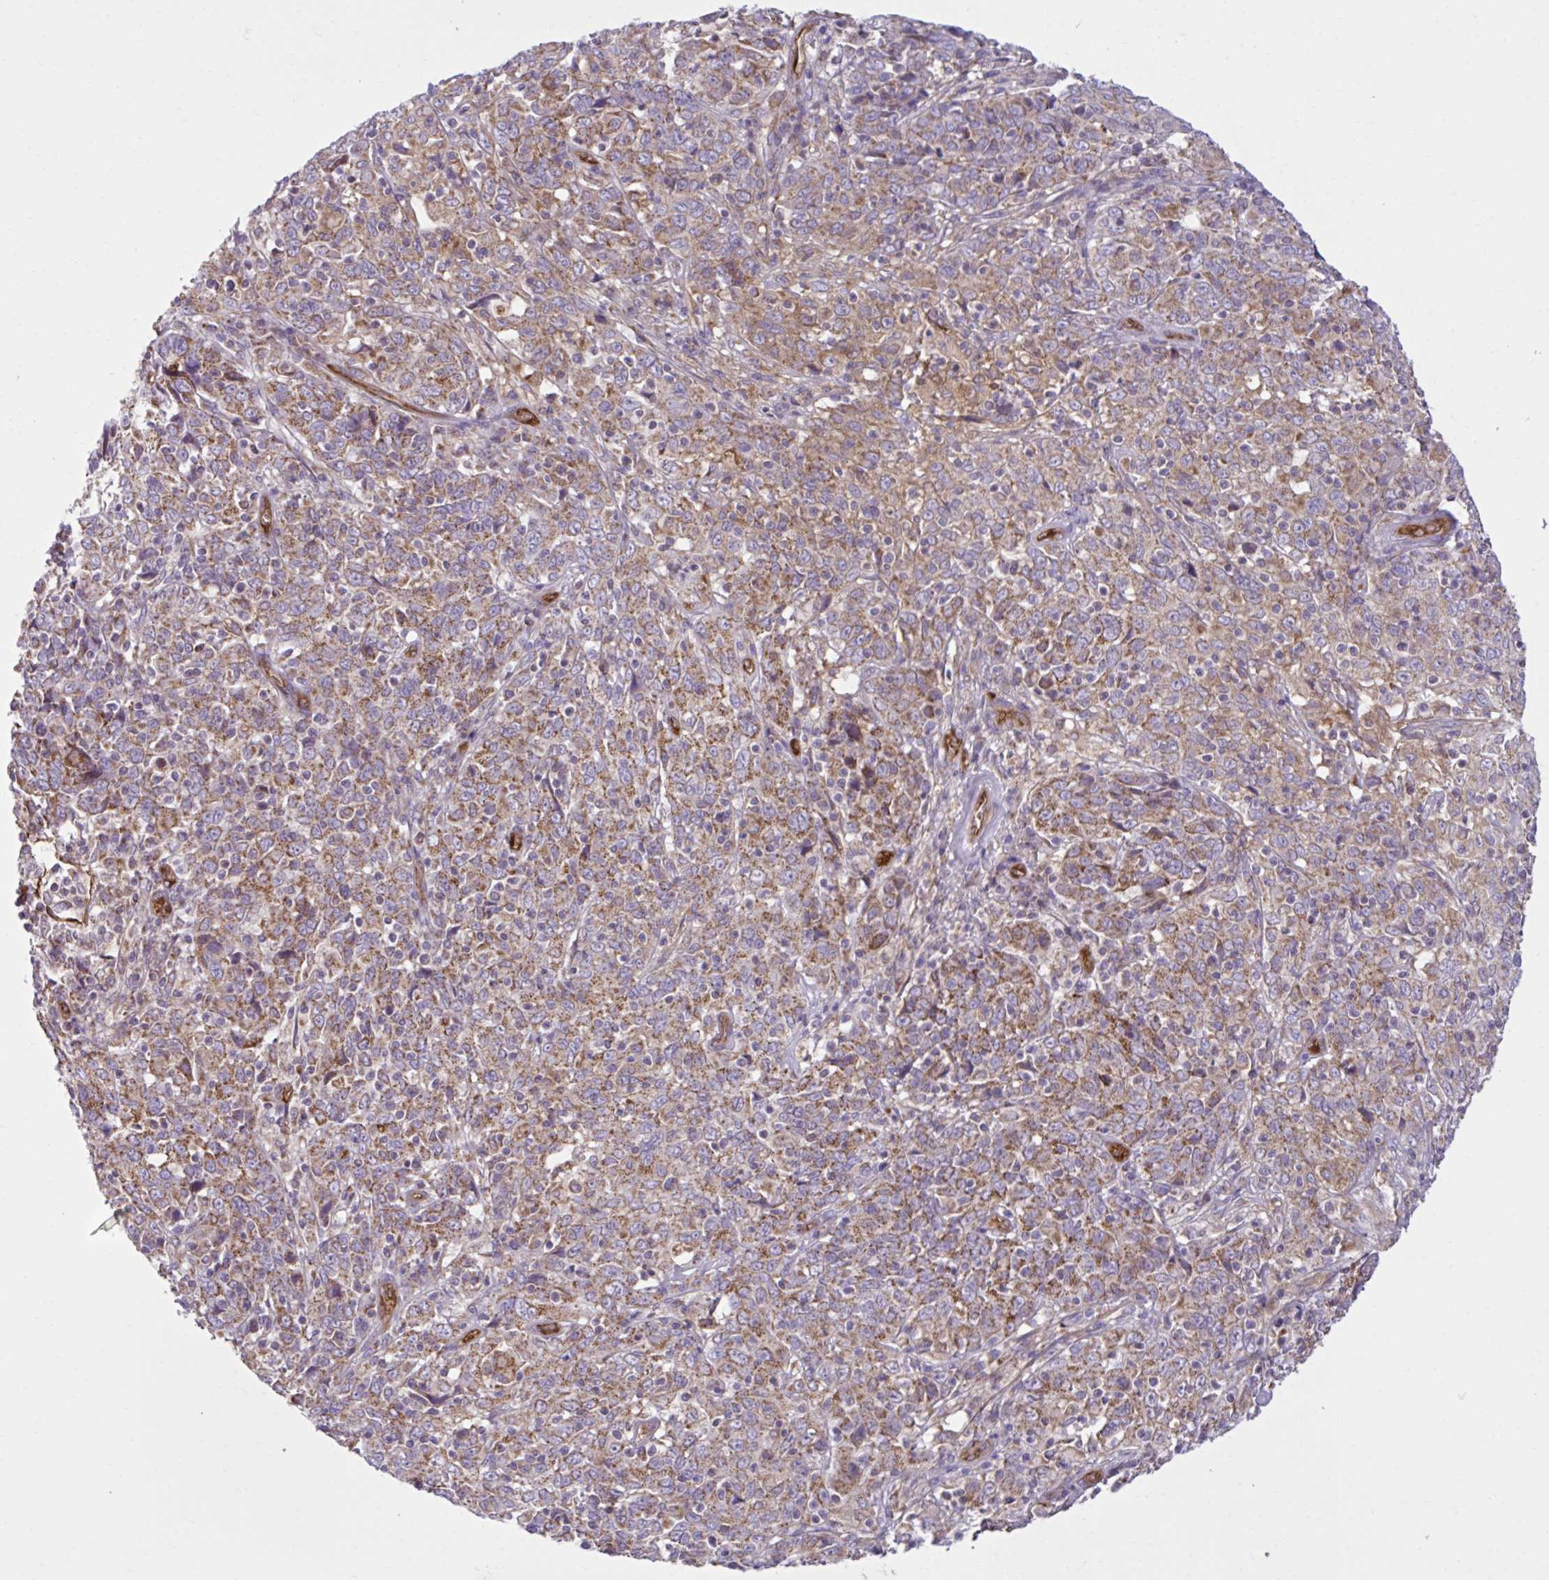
{"staining": {"intensity": "moderate", "quantity": ">75%", "location": "cytoplasmic/membranous"}, "tissue": "cervical cancer", "cell_type": "Tumor cells", "image_type": "cancer", "snomed": [{"axis": "morphology", "description": "Squamous cell carcinoma, NOS"}, {"axis": "topography", "description": "Cervix"}], "caption": "DAB immunohistochemical staining of cervical cancer reveals moderate cytoplasmic/membranous protein positivity in approximately >75% of tumor cells.", "gene": "LIMS1", "patient": {"sex": "female", "age": 46}}